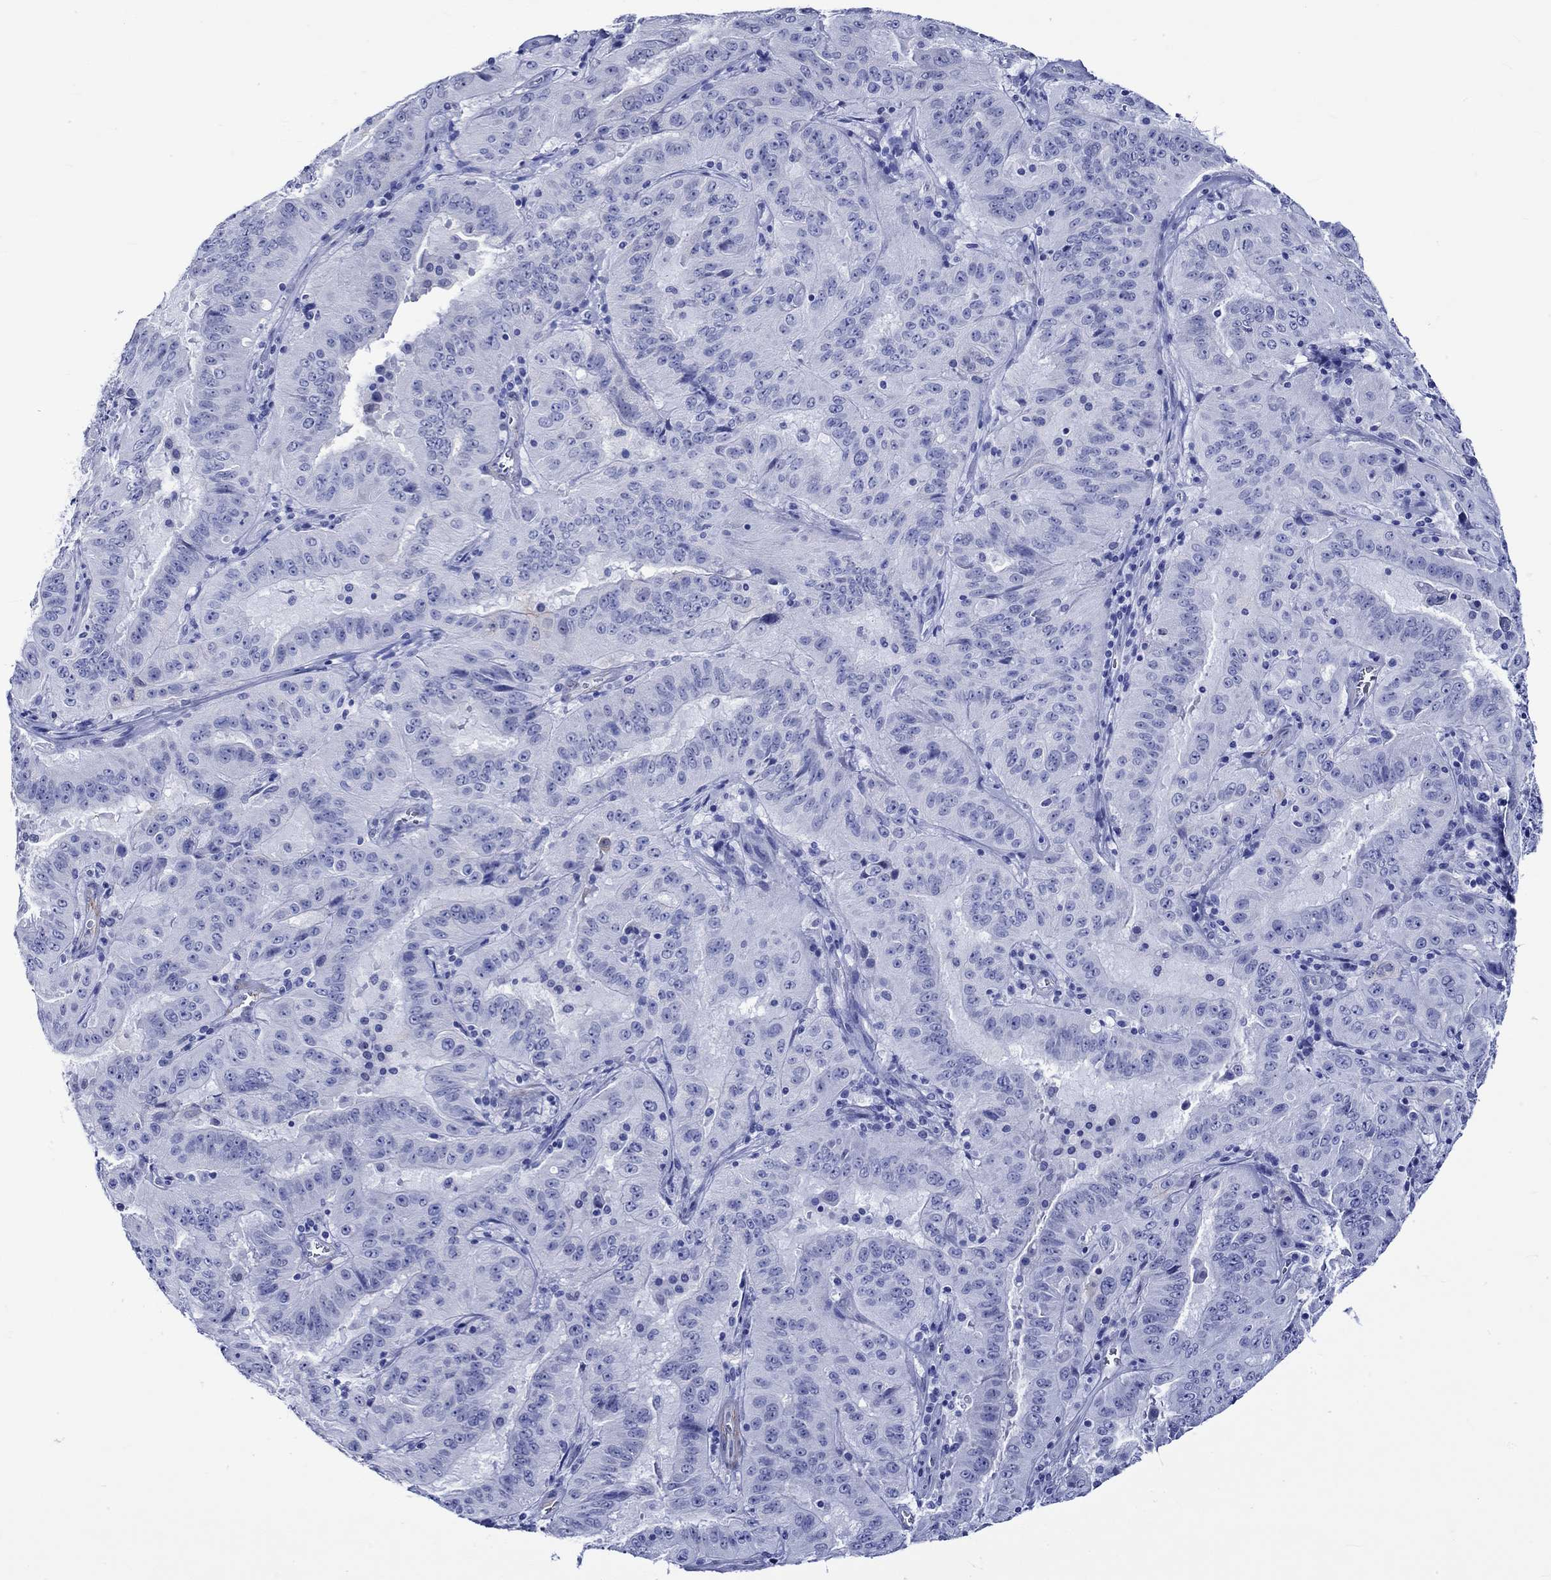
{"staining": {"intensity": "negative", "quantity": "none", "location": "none"}, "tissue": "pancreatic cancer", "cell_type": "Tumor cells", "image_type": "cancer", "snomed": [{"axis": "morphology", "description": "Adenocarcinoma, NOS"}, {"axis": "topography", "description": "Pancreas"}], "caption": "The photomicrograph displays no staining of tumor cells in pancreatic cancer.", "gene": "CRYAB", "patient": {"sex": "male", "age": 63}}